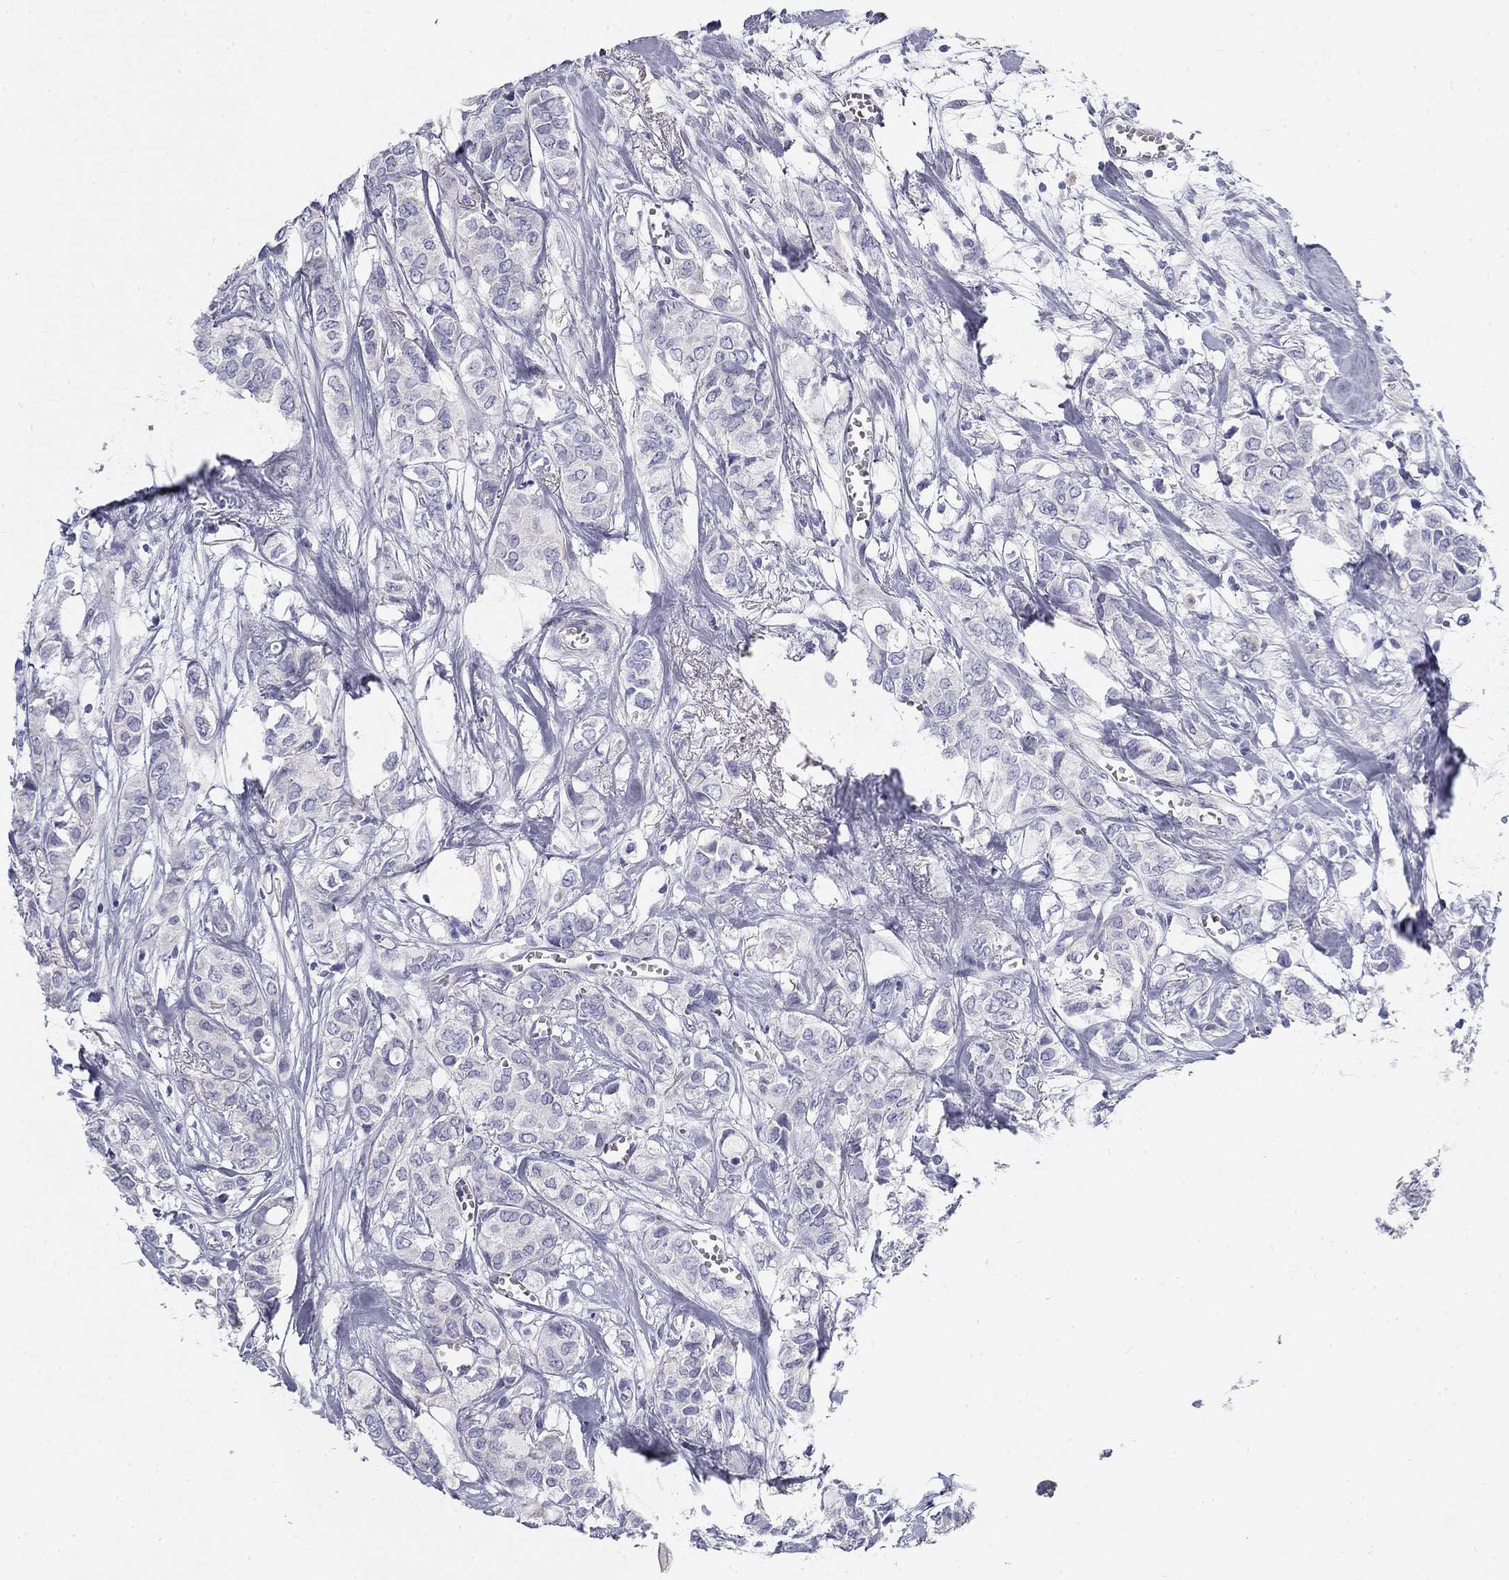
{"staining": {"intensity": "negative", "quantity": "none", "location": "none"}, "tissue": "breast cancer", "cell_type": "Tumor cells", "image_type": "cancer", "snomed": [{"axis": "morphology", "description": "Duct carcinoma"}, {"axis": "topography", "description": "Breast"}], "caption": "Tumor cells are negative for protein expression in human breast cancer (invasive ductal carcinoma). Nuclei are stained in blue.", "gene": "GALNTL5", "patient": {"sex": "female", "age": 85}}